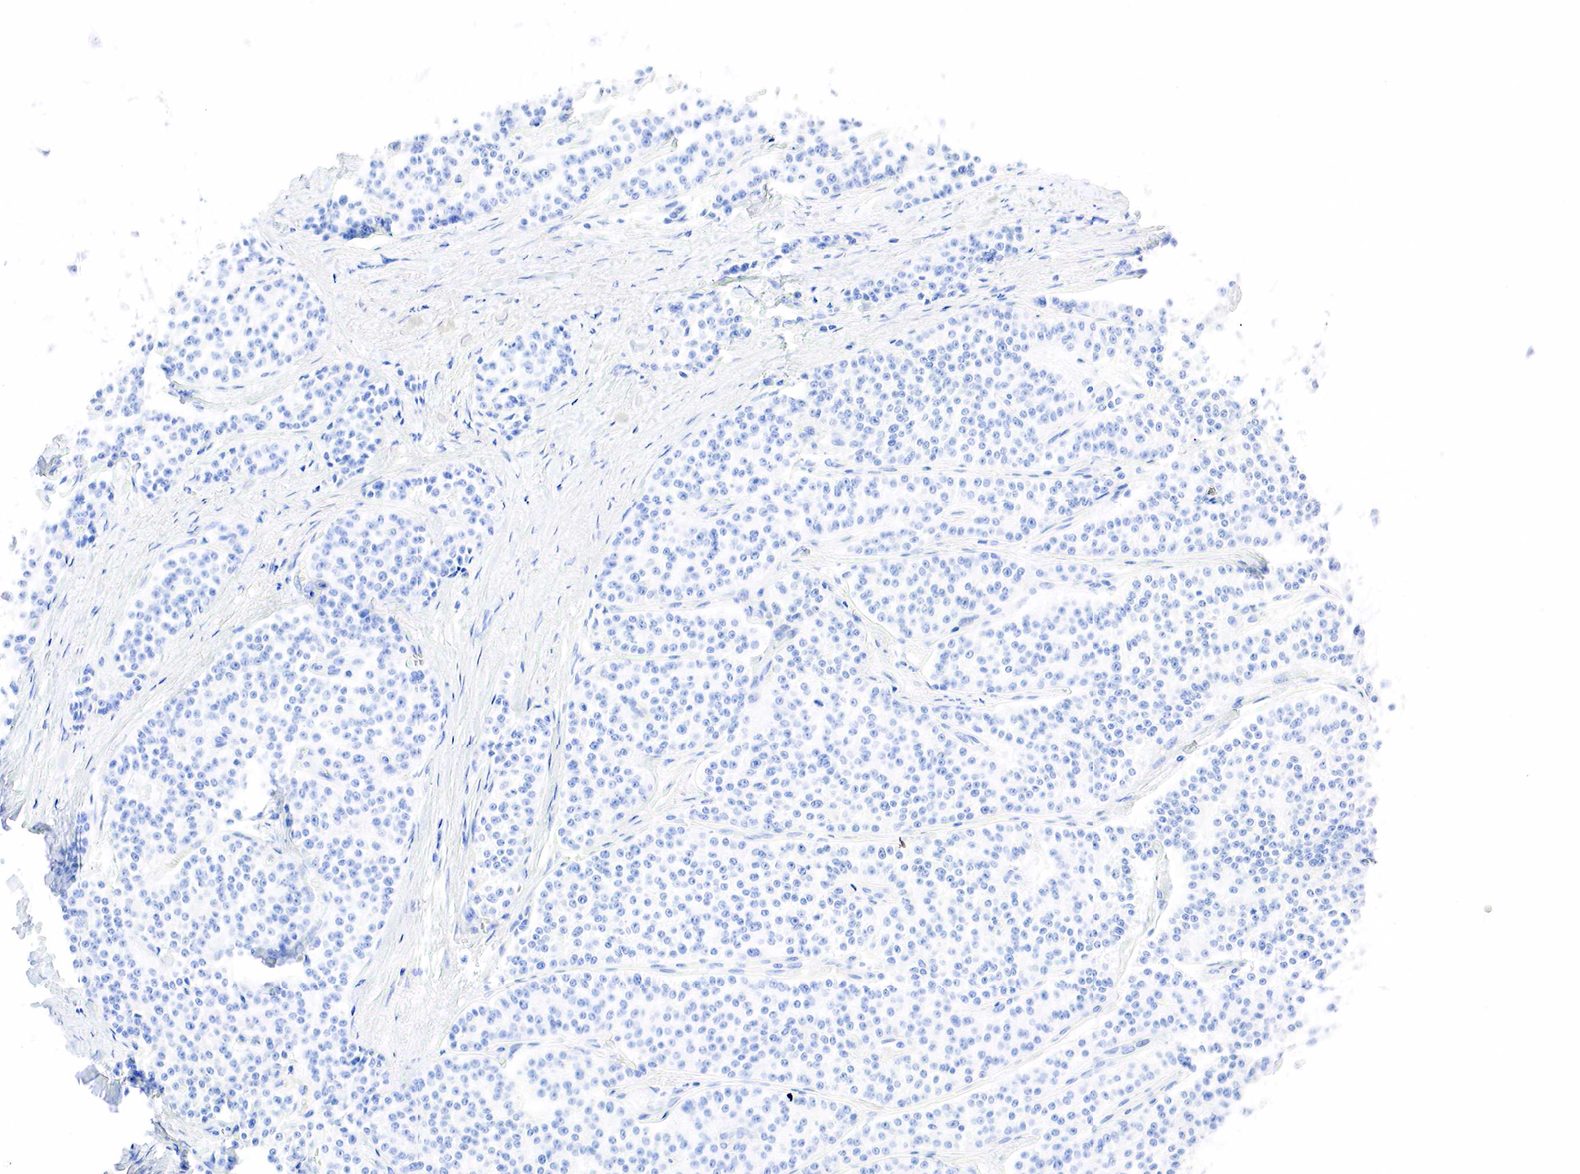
{"staining": {"intensity": "negative", "quantity": "none", "location": "none"}, "tissue": "carcinoid", "cell_type": "Tumor cells", "image_type": "cancer", "snomed": [{"axis": "morphology", "description": "Carcinoid, malignant, NOS"}, {"axis": "topography", "description": "Stomach"}], "caption": "Tumor cells are negative for protein expression in human carcinoid.", "gene": "PTH", "patient": {"sex": "female", "age": 76}}